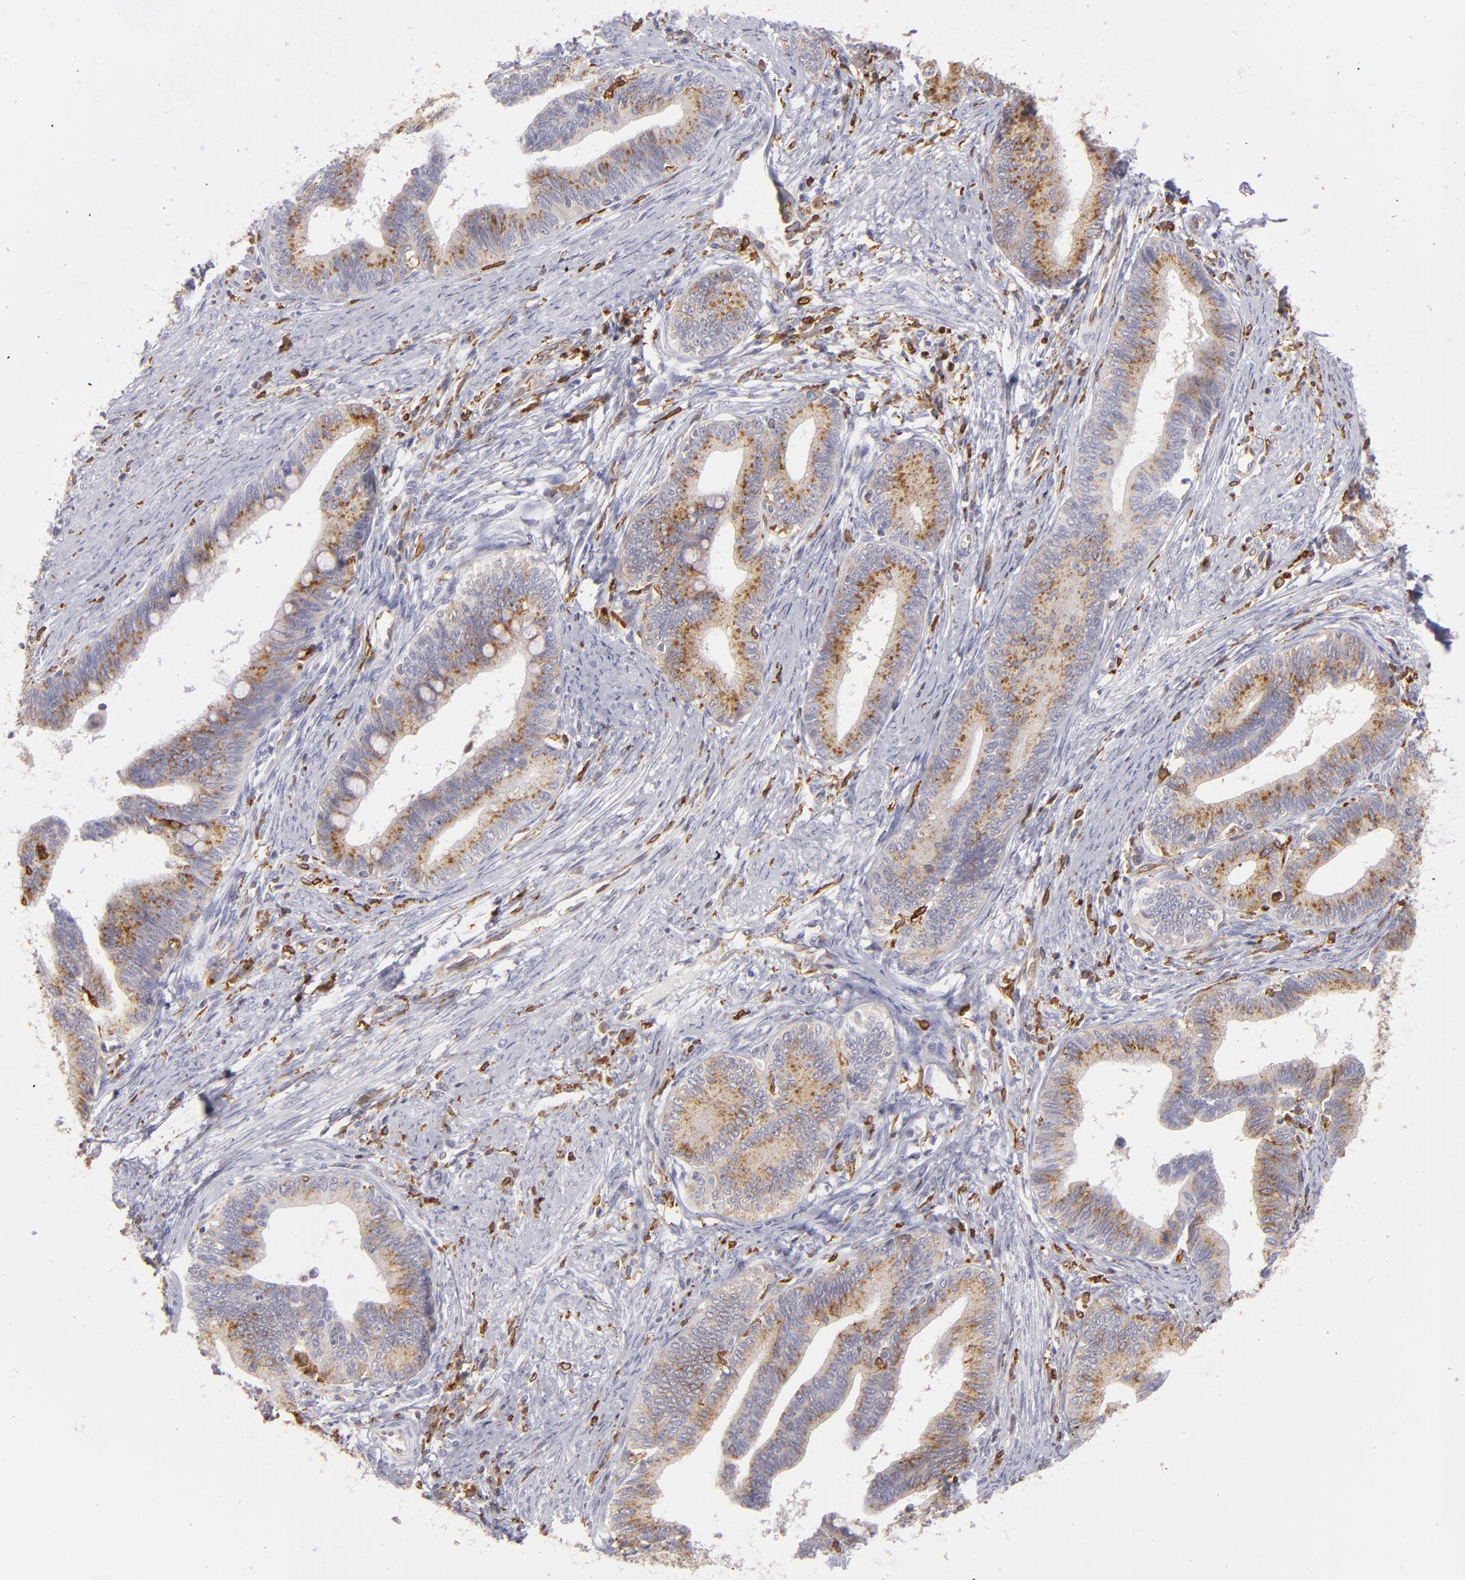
{"staining": {"intensity": "moderate", "quantity": "25%-75%", "location": "cytoplasmic/membranous"}, "tissue": "cervical cancer", "cell_type": "Tumor cells", "image_type": "cancer", "snomed": [{"axis": "morphology", "description": "Adenocarcinoma, NOS"}, {"axis": "topography", "description": "Cervix"}], "caption": "Human adenocarcinoma (cervical) stained for a protein (brown) displays moderate cytoplasmic/membranous positive staining in about 25%-75% of tumor cells.", "gene": "CD74", "patient": {"sex": "female", "age": 36}}